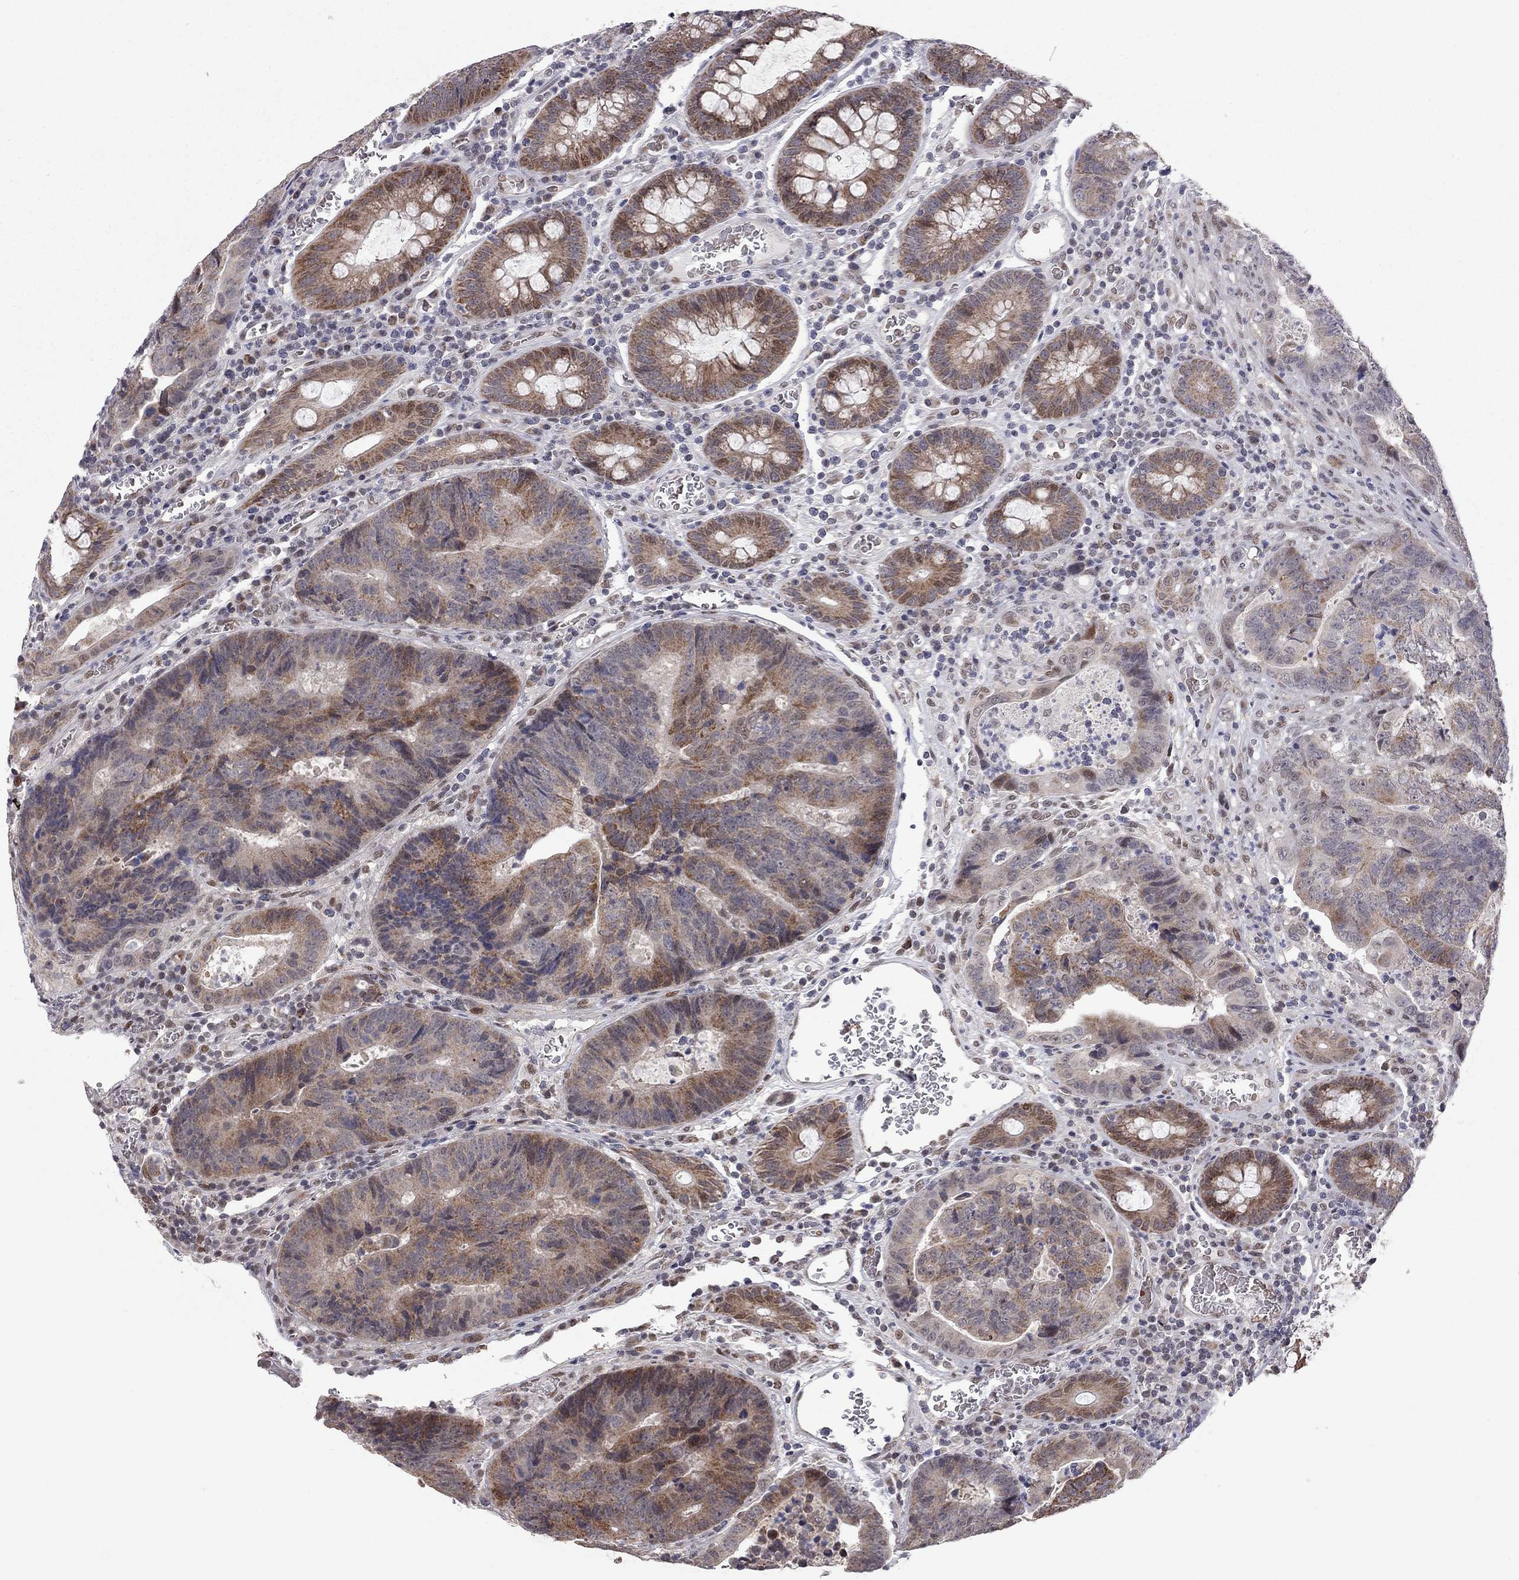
{"staining": {"intensity": "strong", "quantity": "25%-75%", "location": "cytoplasmic/membranous"}, "tissue": "colorectal cancer", "cell_type": "Tumor cells", "image_type": "cancer", "snomed": [{"axis": "morphology", "description": "Adenocarcinoma, NOS"}, {"axis": "topography", "description": "Colon"}], "caption": "High-power microscopy captured an immunohistochemistry (IHC) histopathology image of colorectal cancer, revealing strong cytoplasmic/membranous positivity in about 25%-75% of tumor cells. Nuclei are stained in blue.", "gene": "MC3R", "patient": {"sex": "female", "age": 48}}